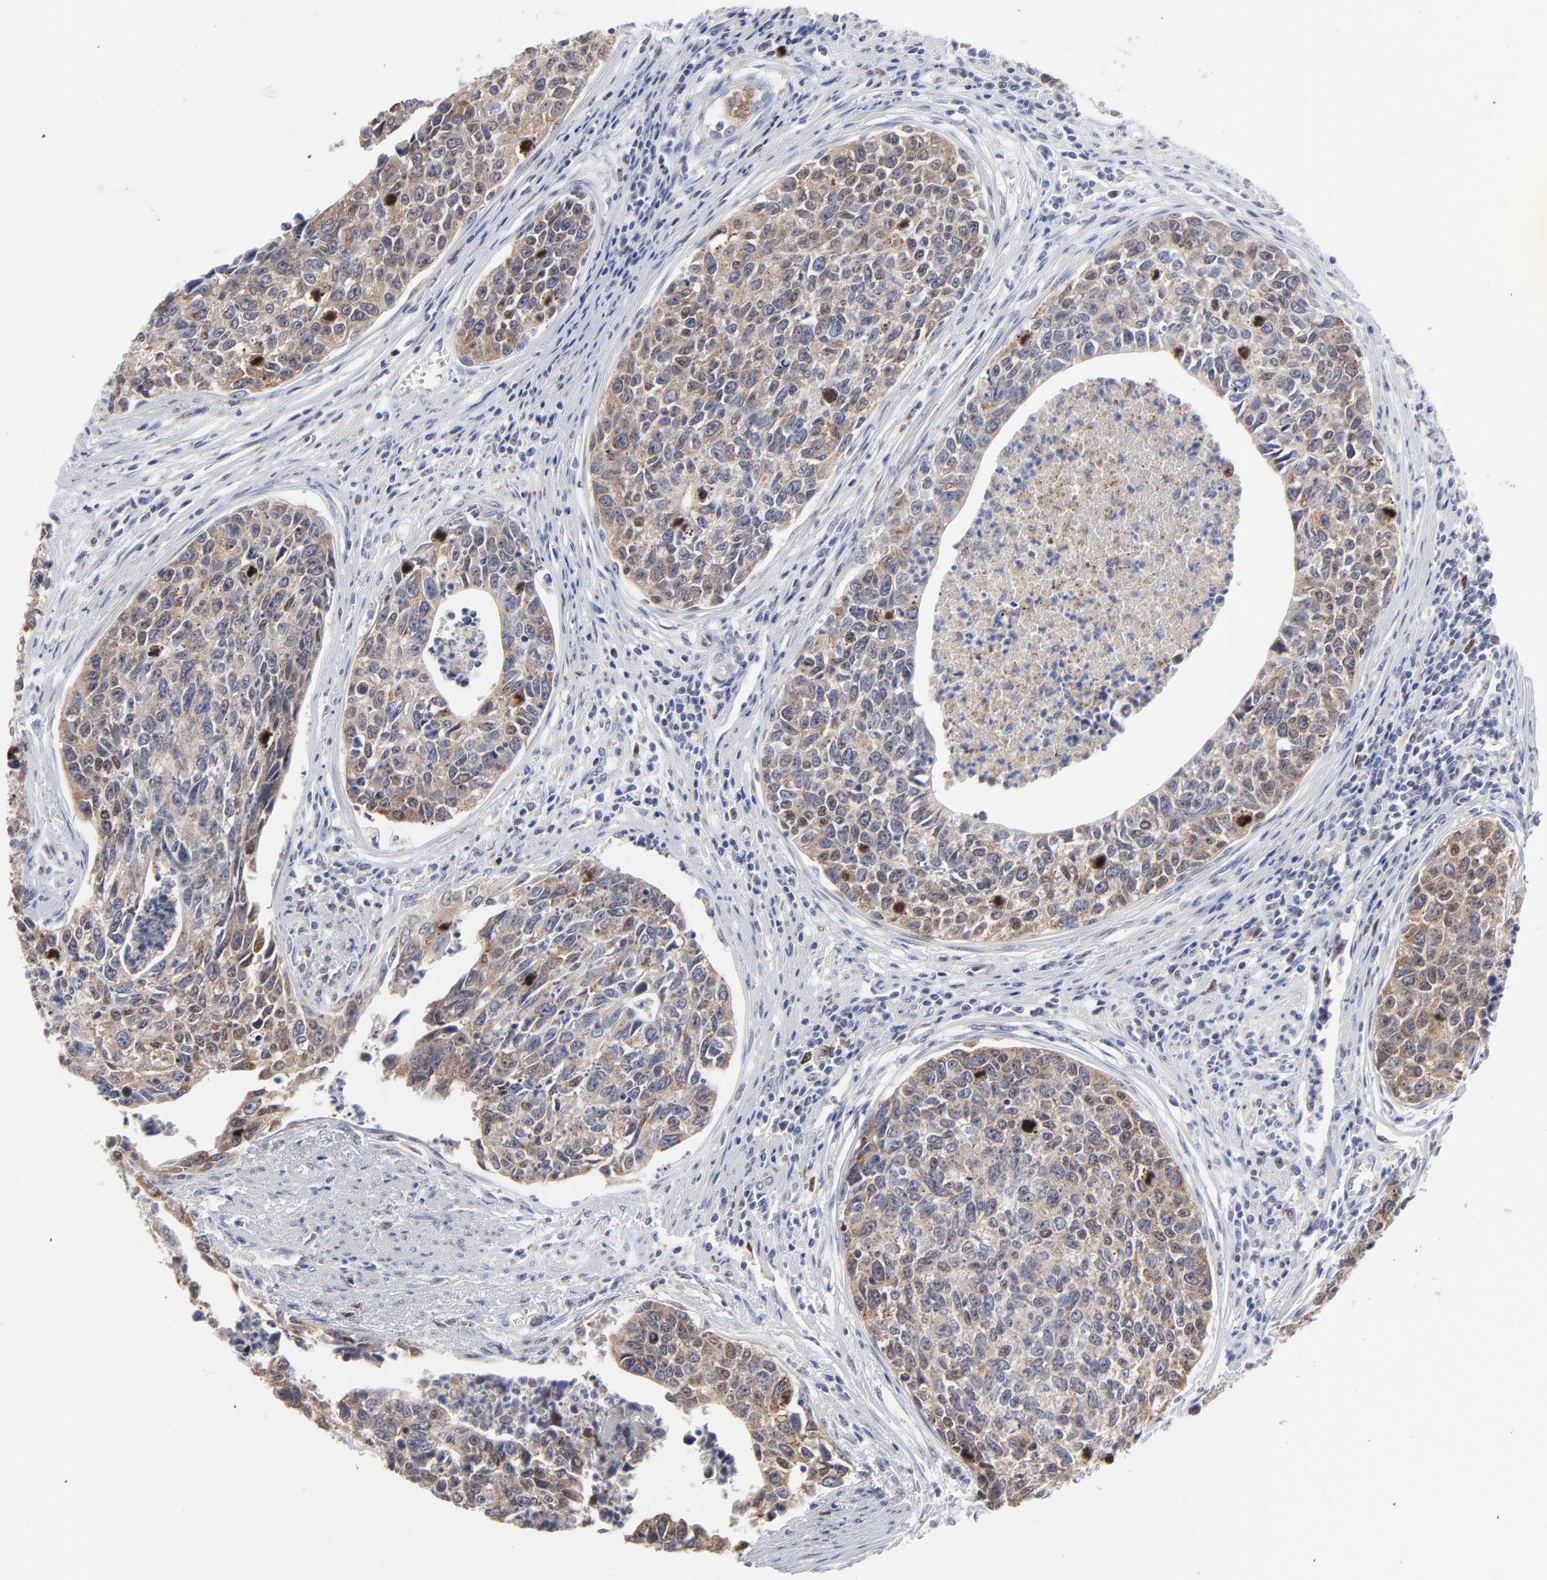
{"staining": {"intensity": "moderate", "quantity": "25%-75%", "location": "cytoplasmic/membranous"}, "tissue": "urothelial cancer", "cell_type": "Tumor cells", "image_type": "cancer", "snomed": [{"axis": "morphology", "description": "Urothelial carcinoma, High grade"}, {"axis": "topography", "description": "Urinary bladder"}], "caption": "Immunohistochemistry (IHC) photomicrograph of human urothelial carcinoma (high-grade) stained for a protein (brown), which displays medium levels of moderate cytoplasmic/membranous expression in approximately 25%-75% of tumor cells.", "gene": "NCAPH", "patient": {"sex": "male", "age": 81}}